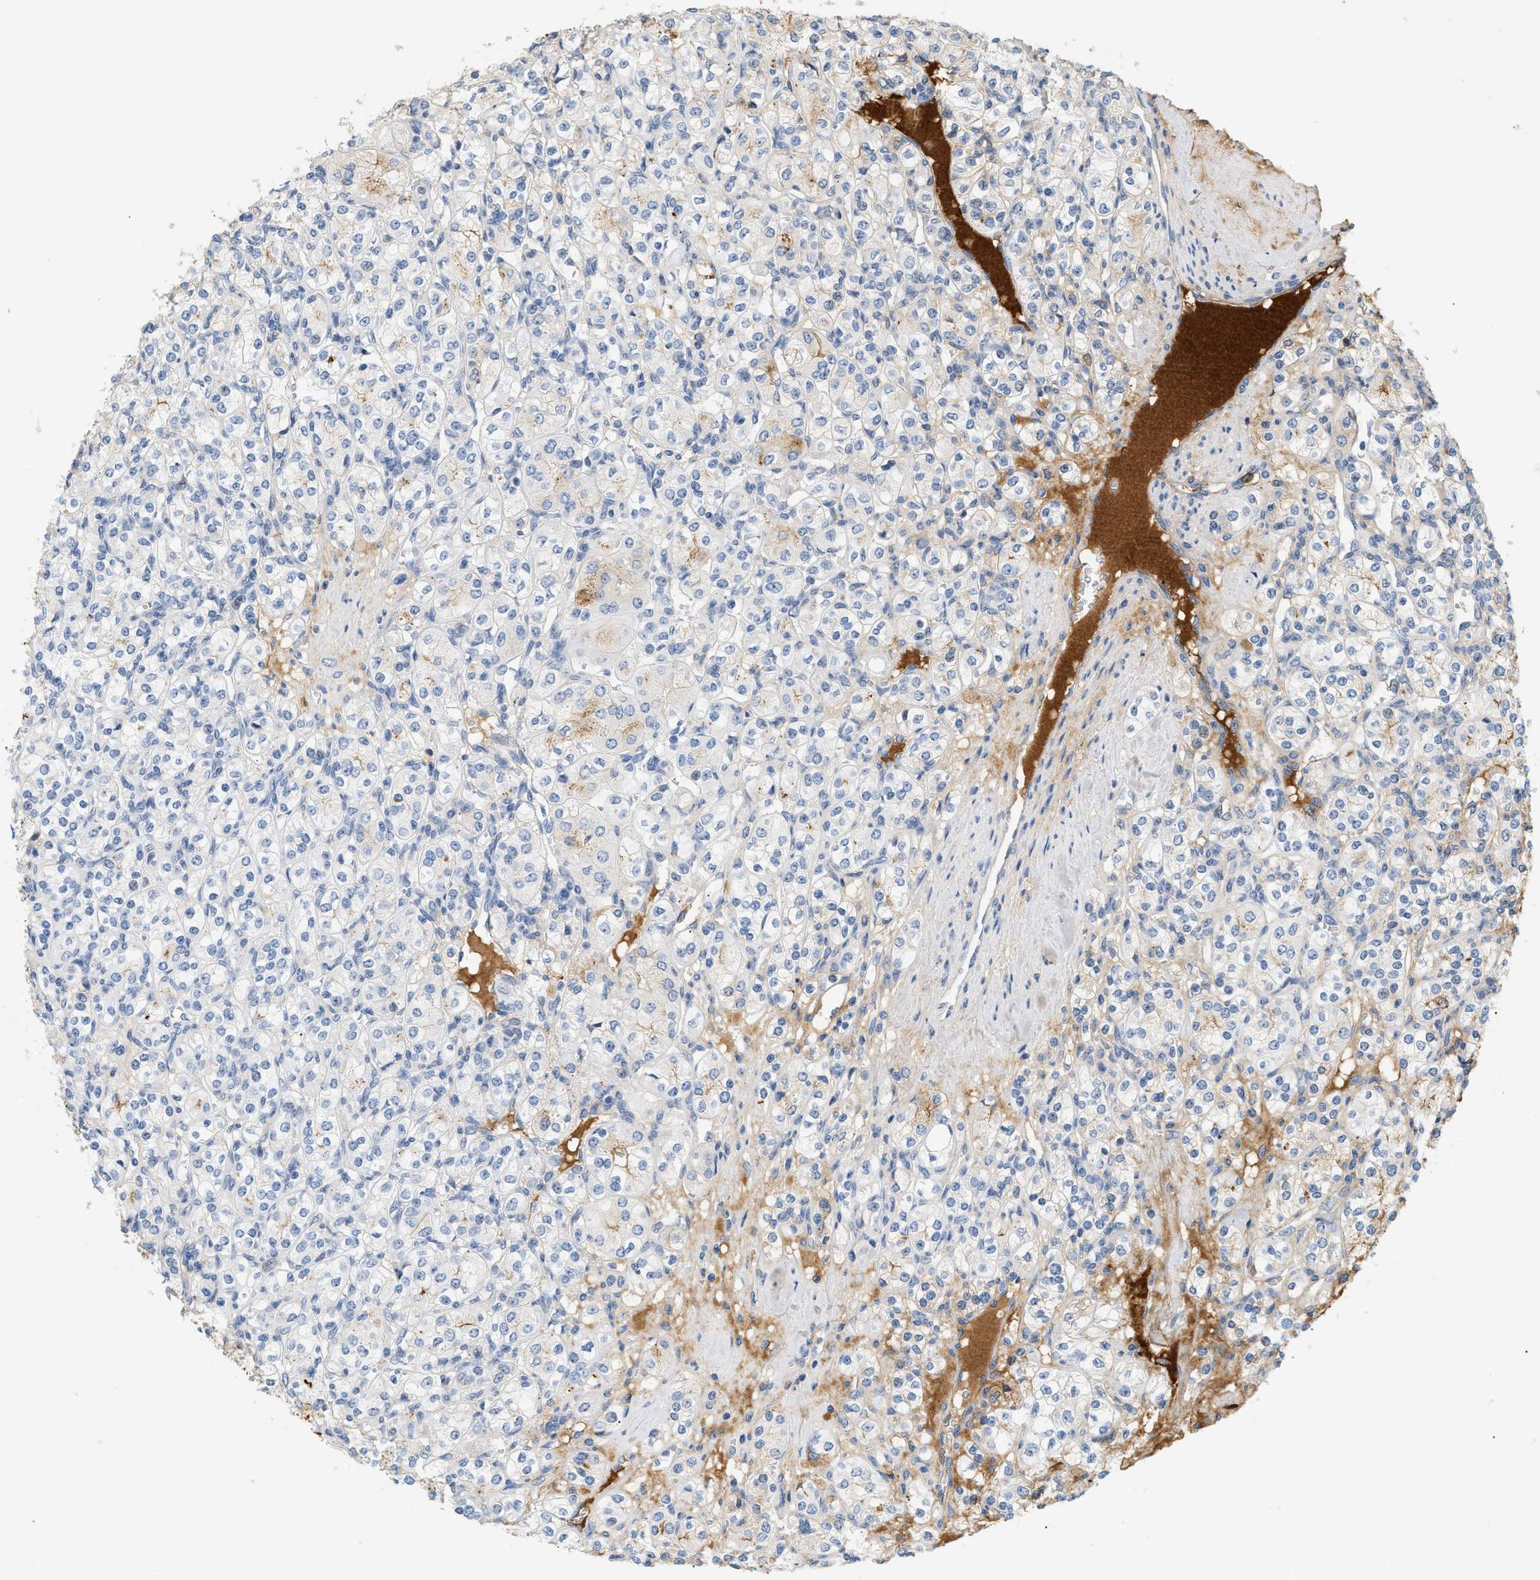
{"staining": {"intensity": "weak", "quantity": "25%-75%", "location": "cytoplasmic/membranous"}, "tissue": "renal cancer", "cell_type": "Tumor cells", "image_type": "cancer", "snomed": [{"axis": "morphology", "description": "Adenocarcinoma, NOS"}, {"axis": "topography", "description": "Kidney"}], "caption": "The image displays a brown stain indicating the presence of a protein in the cytoplasmic/membranous of tumor cells in renal cancer (adenocarcinoma). The protein is shown in brown color, while the nuclei are stained blue.", "gene": "CFH", "patient": {"sex": "male", "age": 77}}